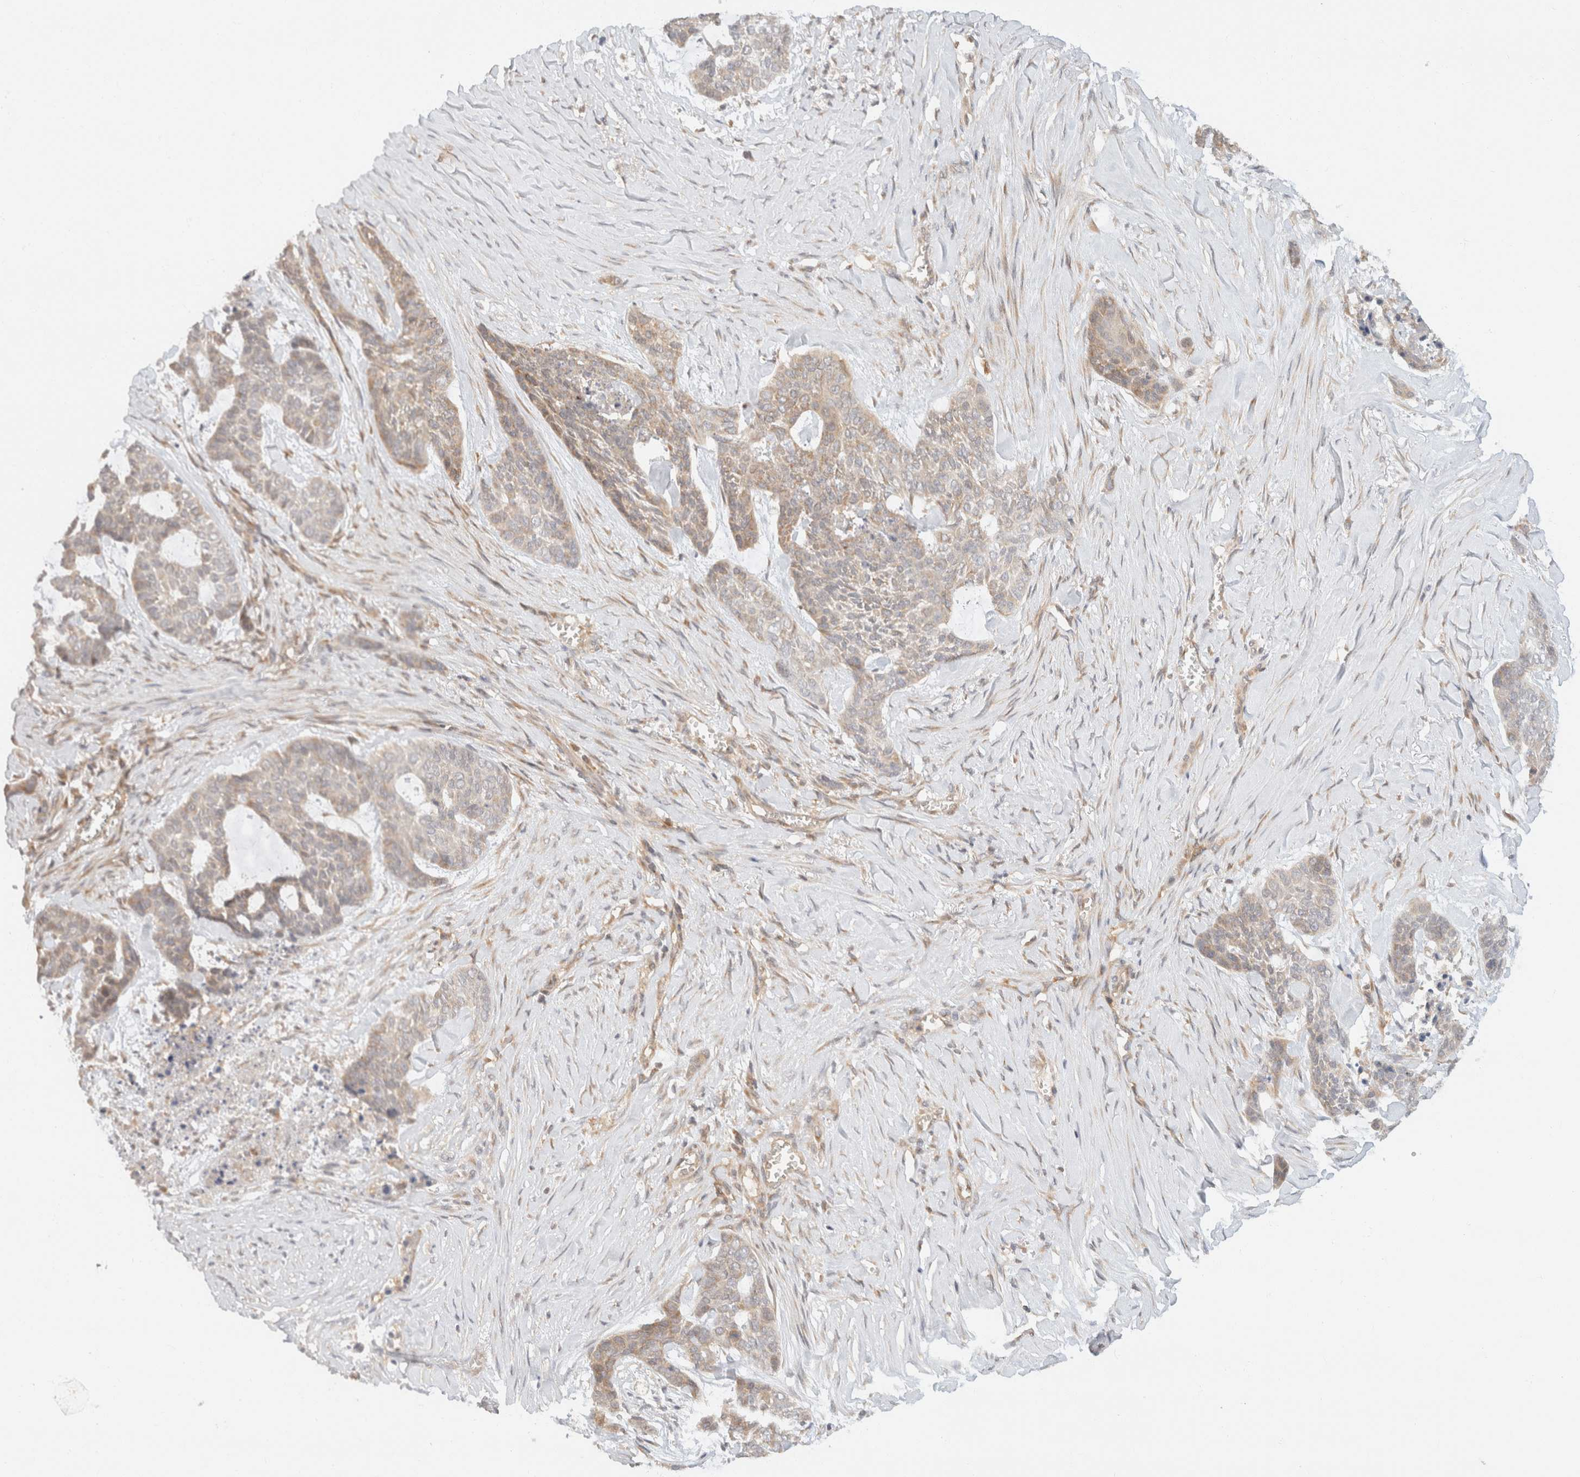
{"staining": {"intensity": "weak", "quantity": "<25%", "location": "cytoplasmic/membranous"}, "tissue": "skin cancer", "cell_type": "Tumor cells", "image_type": "cancer", "snomed": [{"axis": "morphology", "description": "Basal cell carcinoma"}, {"axis": "topography", "description": "Skin"}], "caption": "An immunohistochemistry (IHC) image of skin cancer is shown. There is no staining in tumor cells of skin cancer.", "gene": "TACC1", "patient": {"sex": "female", "age": 64}}